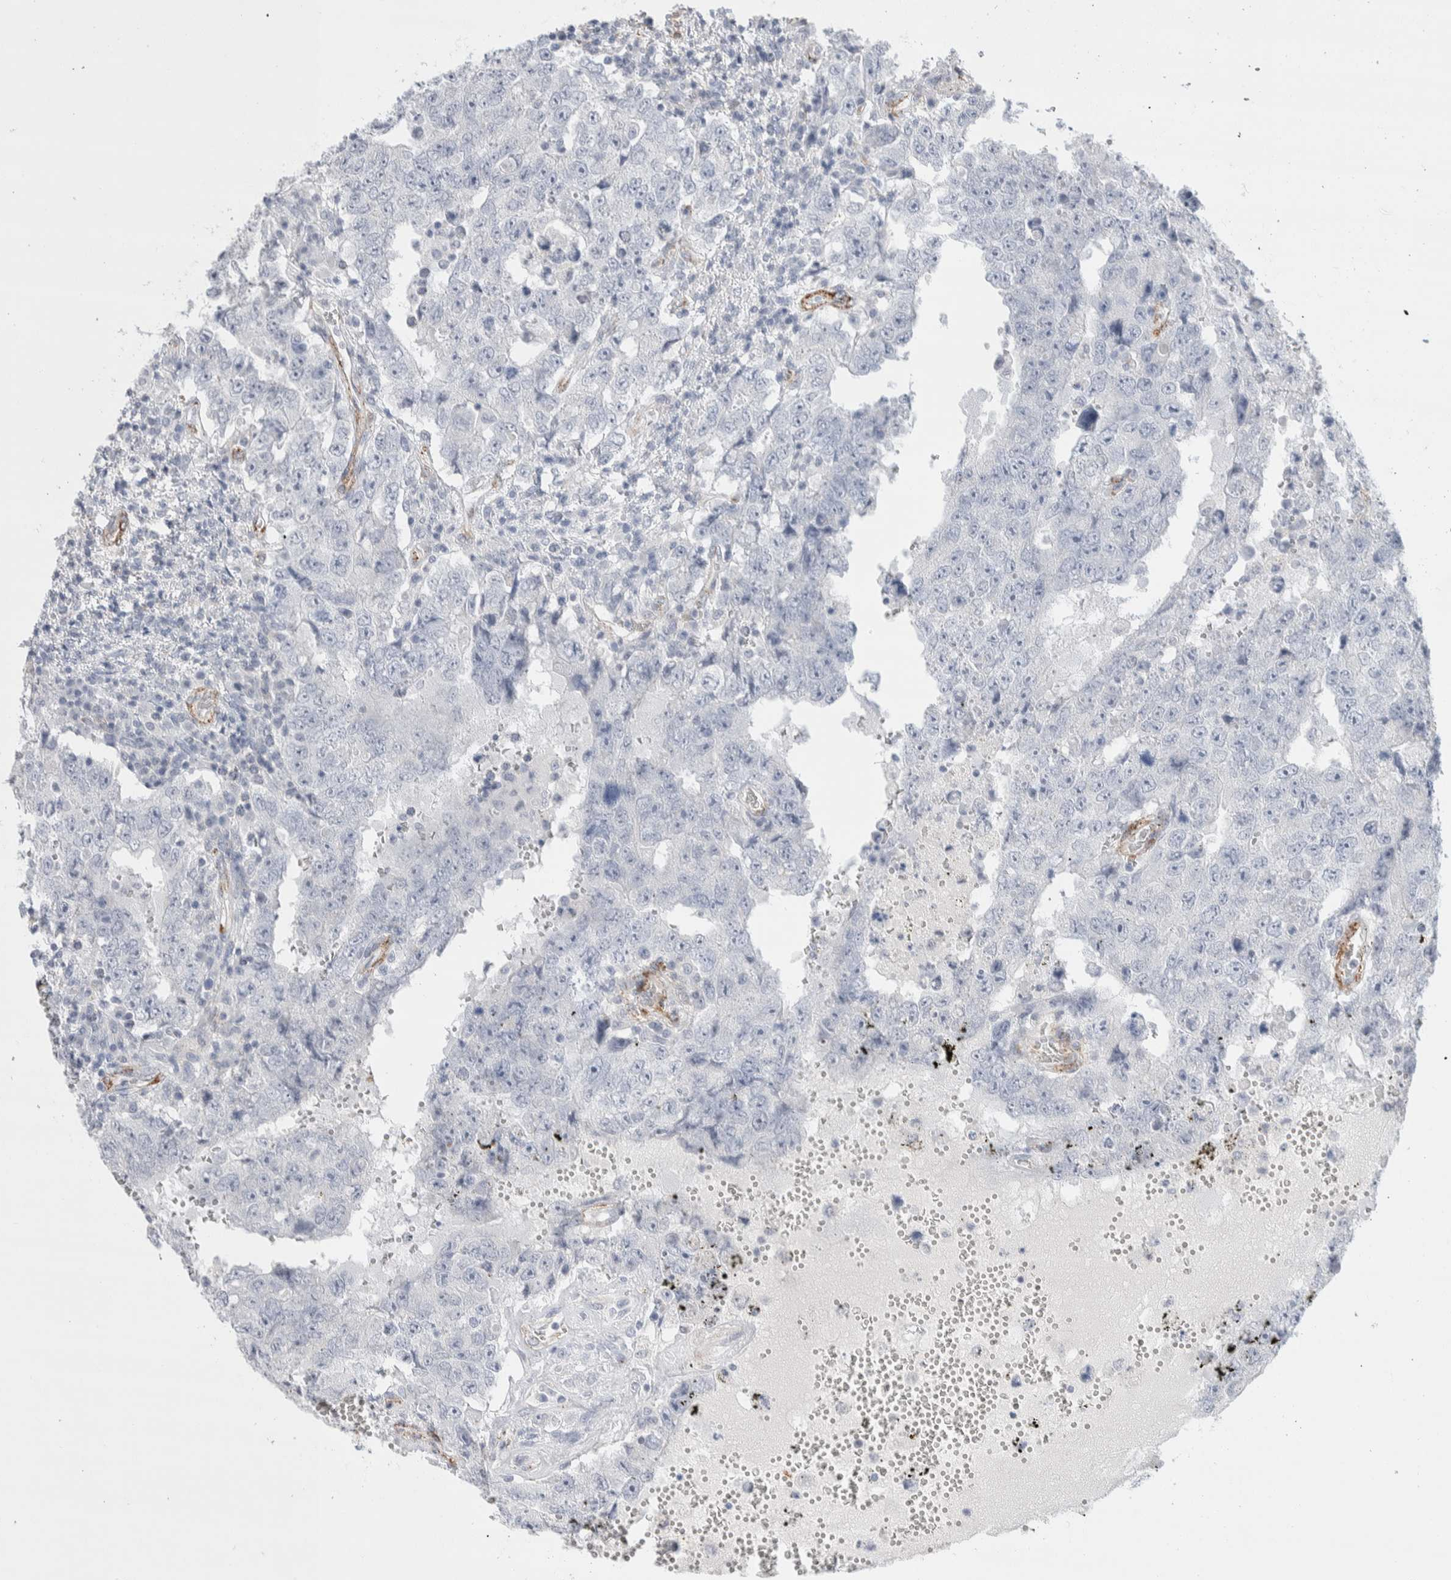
{"staining": {"intensity": "negative", "quantity": "none", "location": "none"}, "tissue": "testis cancer", "cell_type": "Tumor cells", "image_type": "cancer", "snomed": [{"axis": "morphology", "description": "Carcinoma, Embryonal, NOS"}, {"axis": "topography", "description": "Testis"}], "caption": "There is no significant staining in tumor cells of embryonal carcinoma (testis).", "gene": "SEPTIN4", "patient": {"sex": "male", "age": 26}}